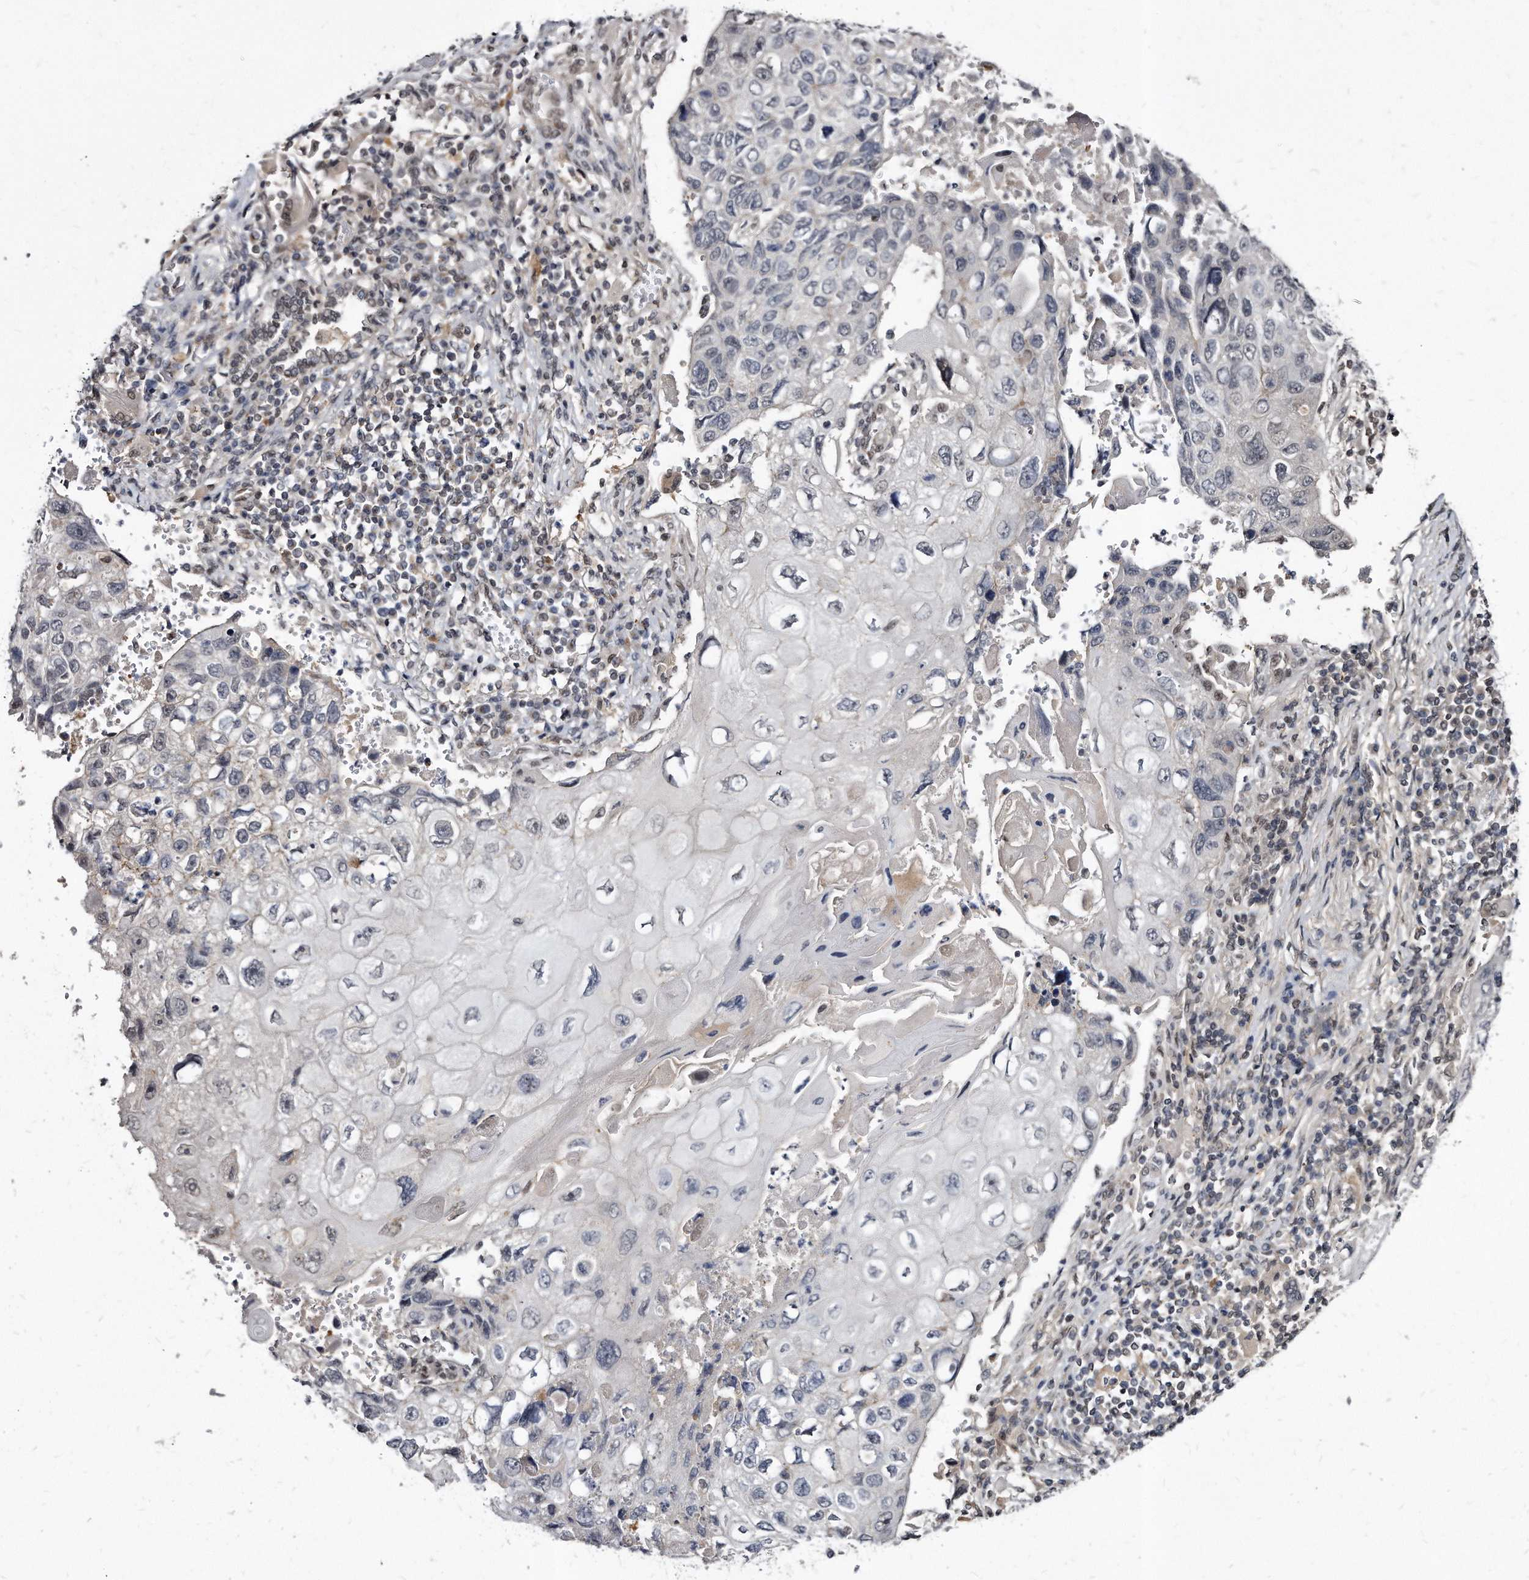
{"staining": {"intensity": "negative", "quantity": "none", "location": "none"}, "tissue": "lung cancer", "cell_type": "Tumor cells", "image_type": "cancer", "snomed": [{"axis": "morphology", "description": "Squamous cell carcinoma, NOS"}, {"axis": "topography", "description": "Lung"}], "caption": "A micrograph of lung squamous cell carcinoma stained for a protein reveals no brown staining in tumor cells.", "gene": "KLHDC3", "patient": {"sex": "male", "age": 61}}